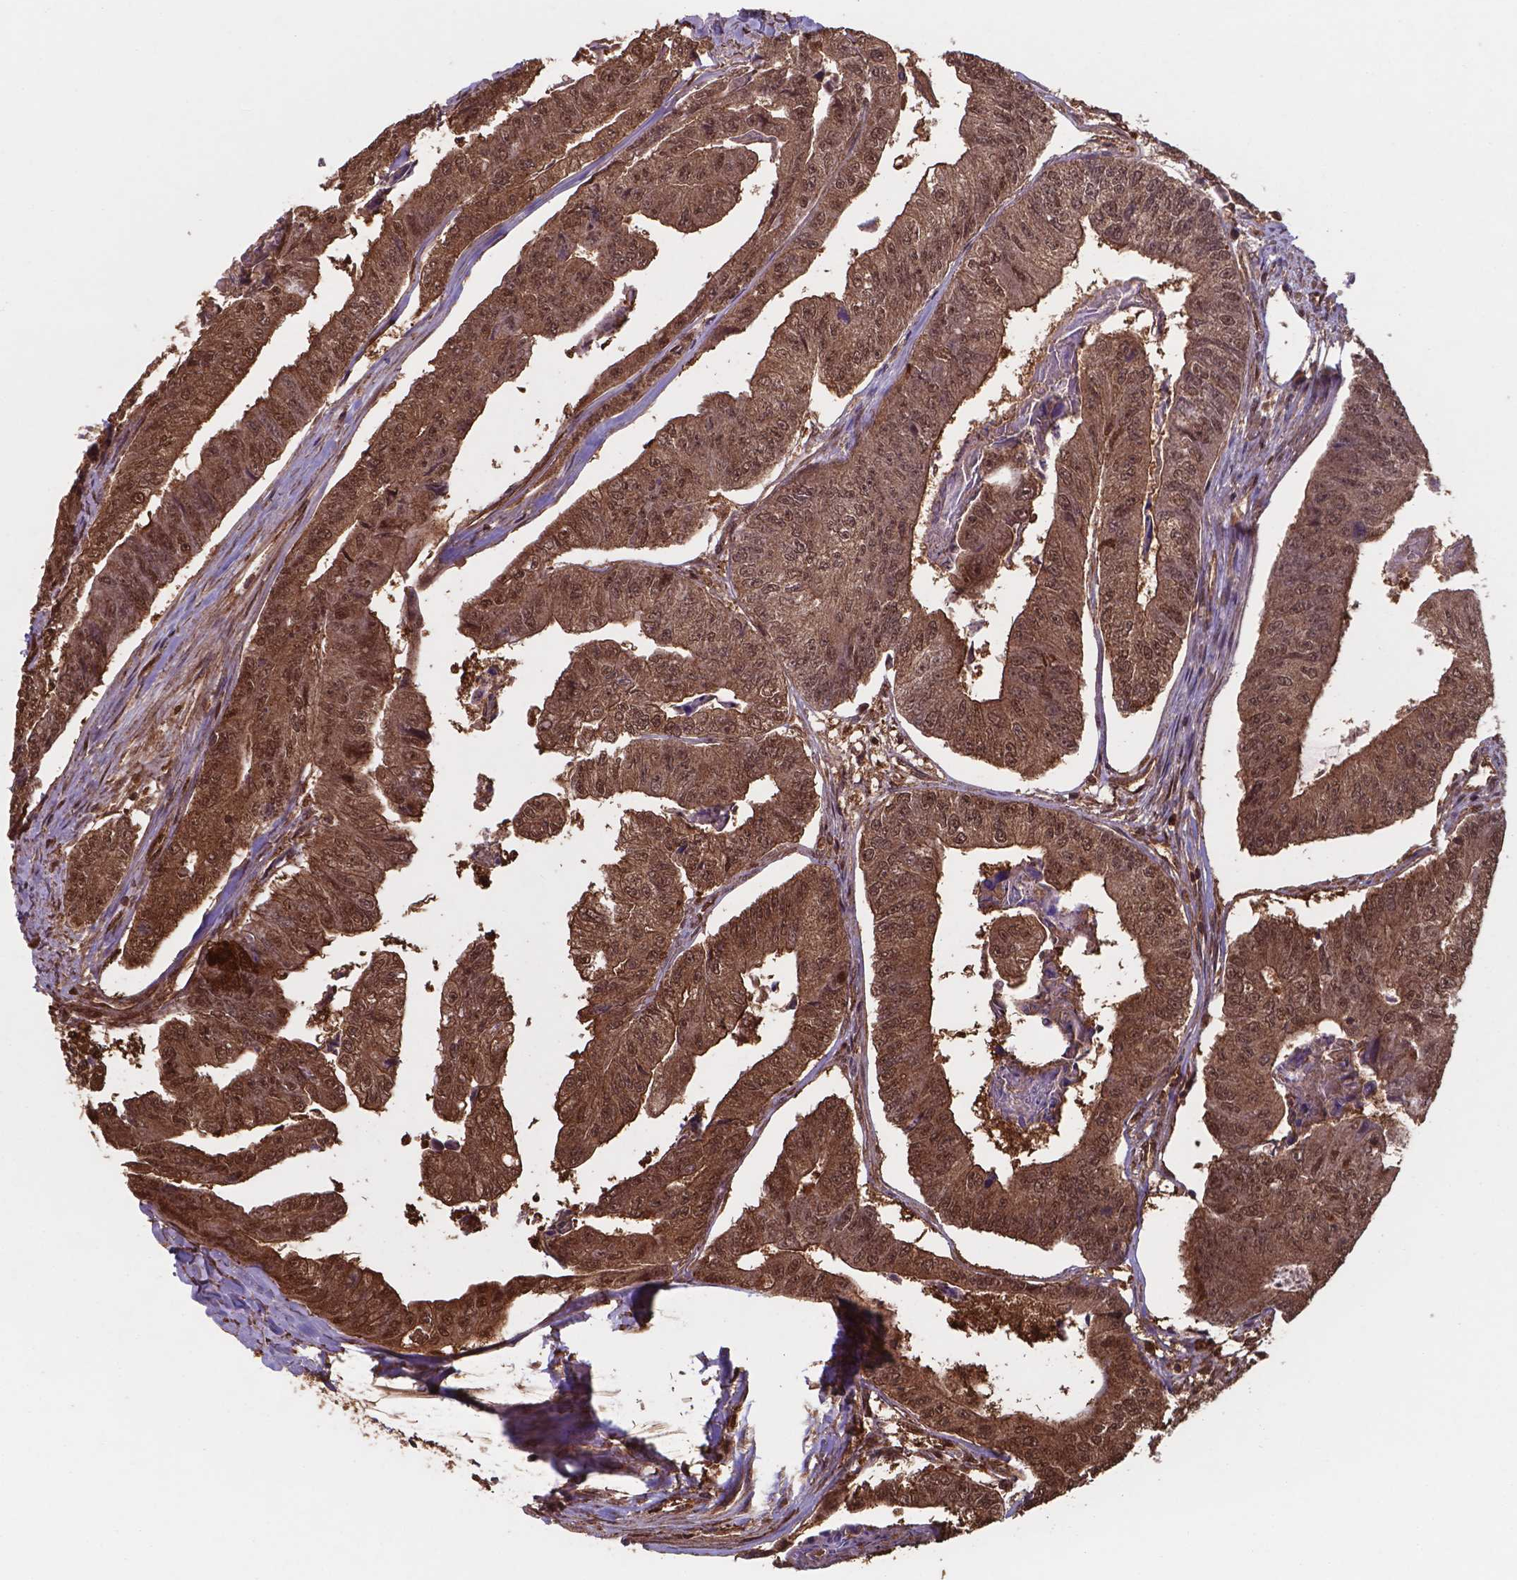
{"staining": {"intensity": "strong", "quantity": ">75%", "location": "cytoplasmic/membranous,nuclear"}, "tissue": "colorectal cancer", "cell_type": "Tumor cells", "image_type": "cancer", "snomed": [{"axis": "morphology", "description": "Adenocarcinoma, NOS"}, {"axis": "topography", "description": "Colon"}], "caption": "Immunohistochemical staining of colorectal adenocarcinoma exhibits strong cytoplasmic/membranous and nuclear protein positivity in approximately >75% of tumor cells.", "gene": "CHP2", "patient": {"sex": "female", "age": 67}}